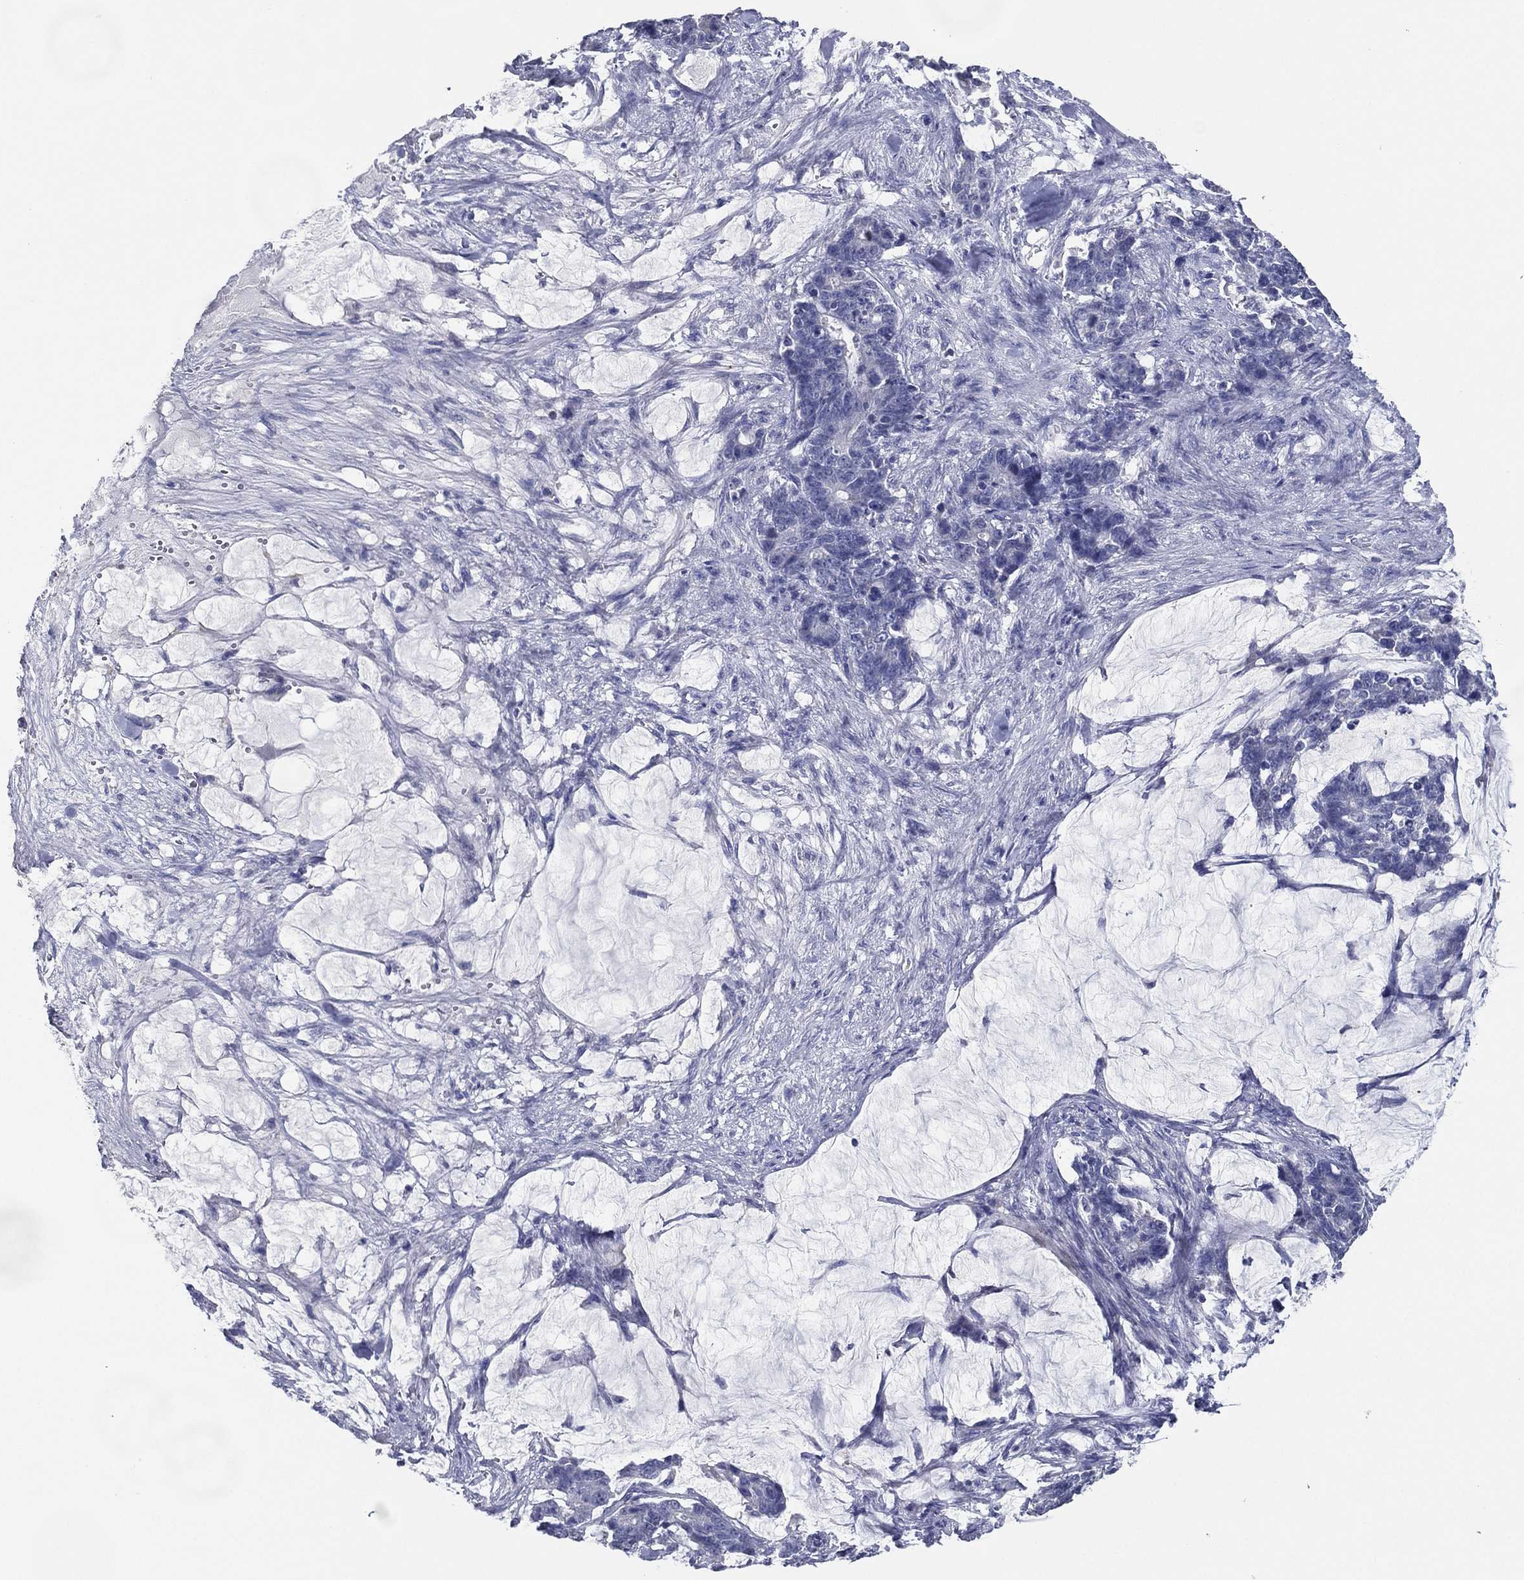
{"staining": {"intensity": "negative", "quantity": "none", "location": "none"}, "tissue": "stomach cancer", "cell_type": "Tumor cells", "image_type": "cancer", "snomed": [{"axis": "morphology", "description": "Normal tissue, NOS"}, {"axis": "morphology", "description": "Adenocarcinoma, NOS"}, {"axis": "topography", "description": "Stomach"}], "caption": "The IHC image has no significant expression in tumor cells of adenocarcinoma (stomach) tissue. (Brightfield microscopy of DAB (3,3'-diaminobenzidine) immunohistochemistry (IHC) at high magnification).", "gene": "TFAP2A", "patient": {"sex": "female", "age": 64}}